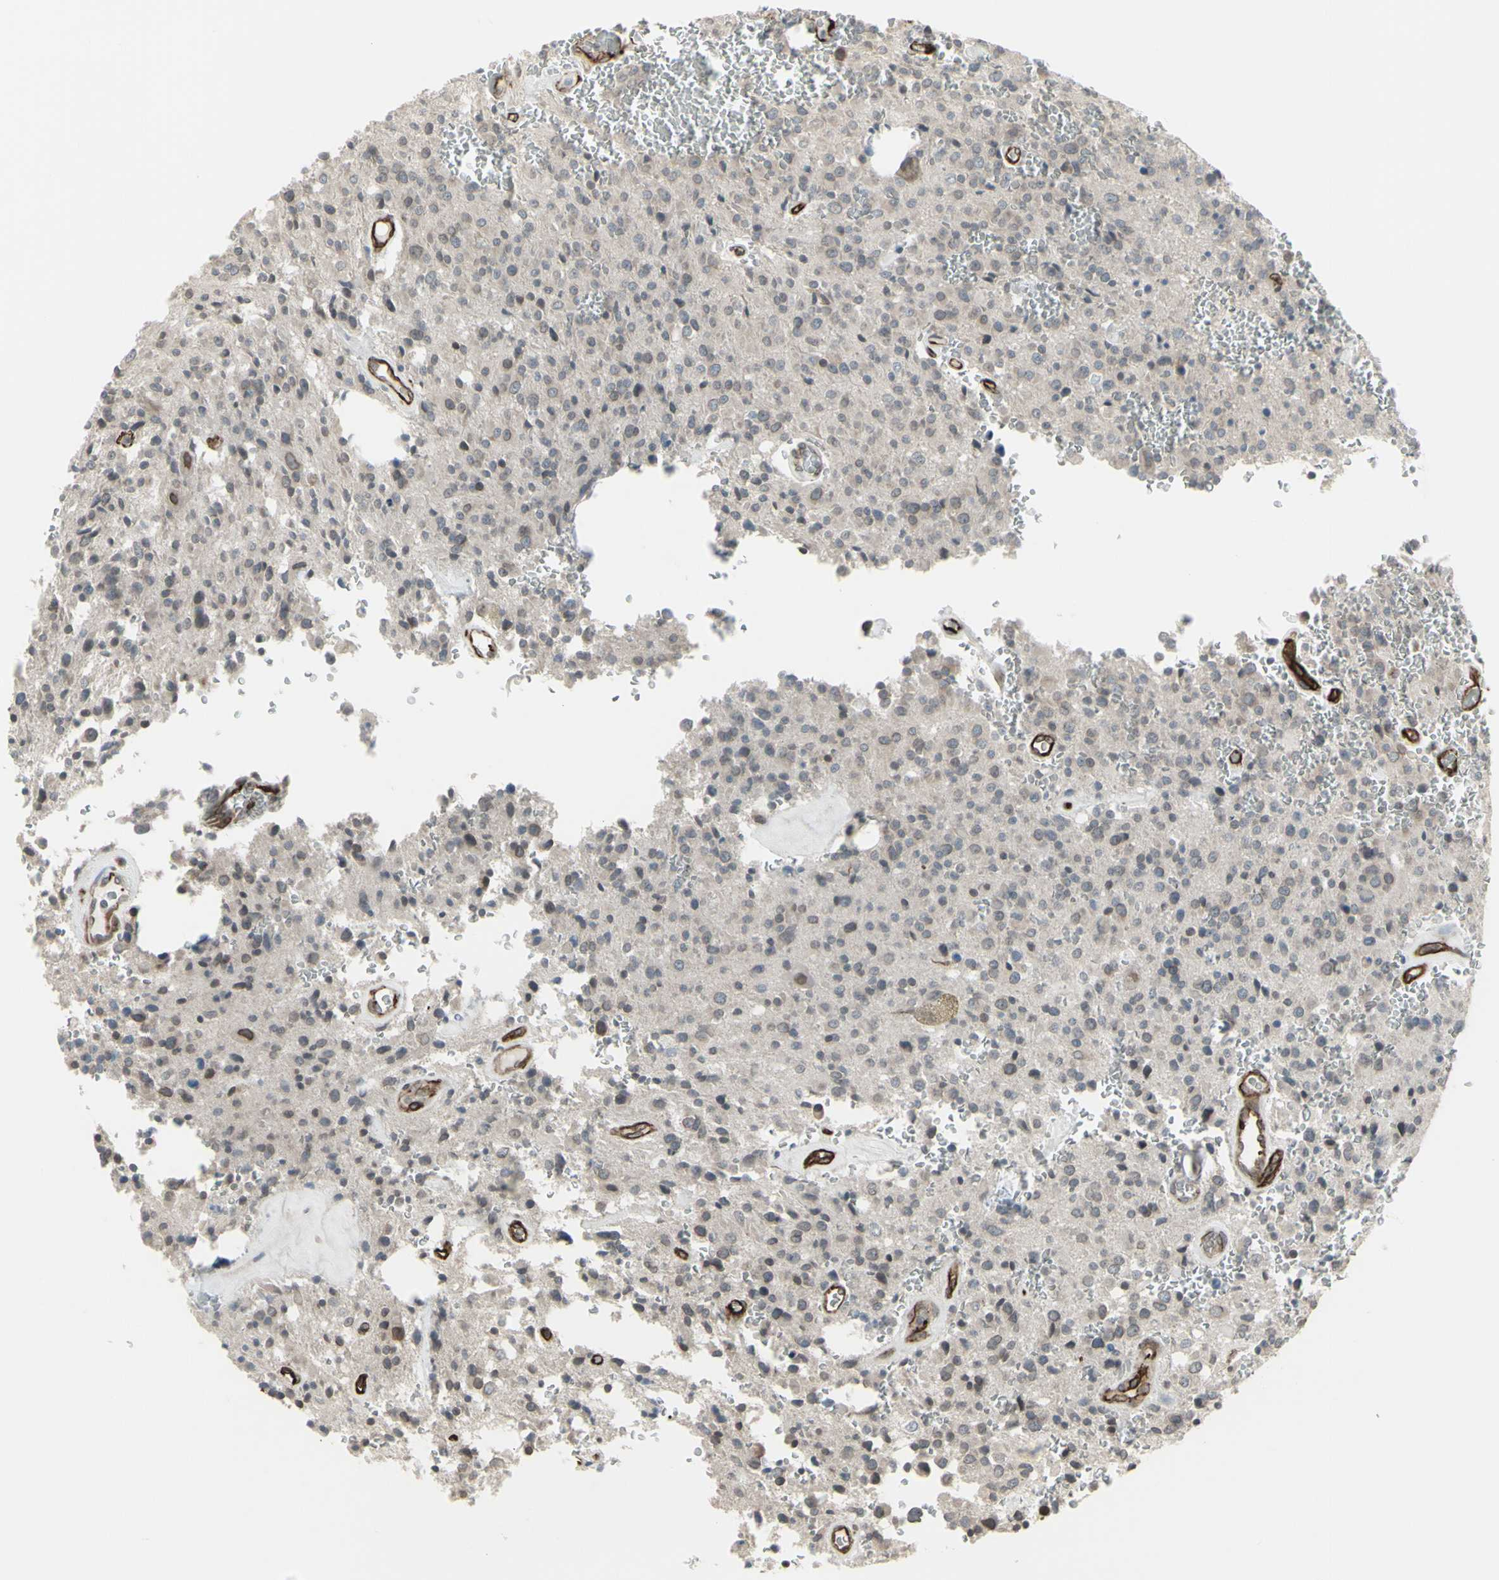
{"staining": {"intensity": "weak", "quantity": "25%-75%", "location": "cytoplasmic/membranous,nuclear"}, "tissue": "glioma", "cell_type": "Tumor cells", "image_type": "cancer", "snomed": [{"axis": "morphology", "description": "Glioma, malignant, Low grade"}, {"axis": "topography", "description": "Brain"}], "caption": "Glioma stained with DAB immunohistochemistry shows low levels of weak cytoplasmic/membranous and nuclear positivity in approximately 25%-75% of tumor cells. Ihc stains the protein in brown and the nuclei are stained blue.", "gene": "DTX3L", "patient": {"sex": "male", "age": 58}}